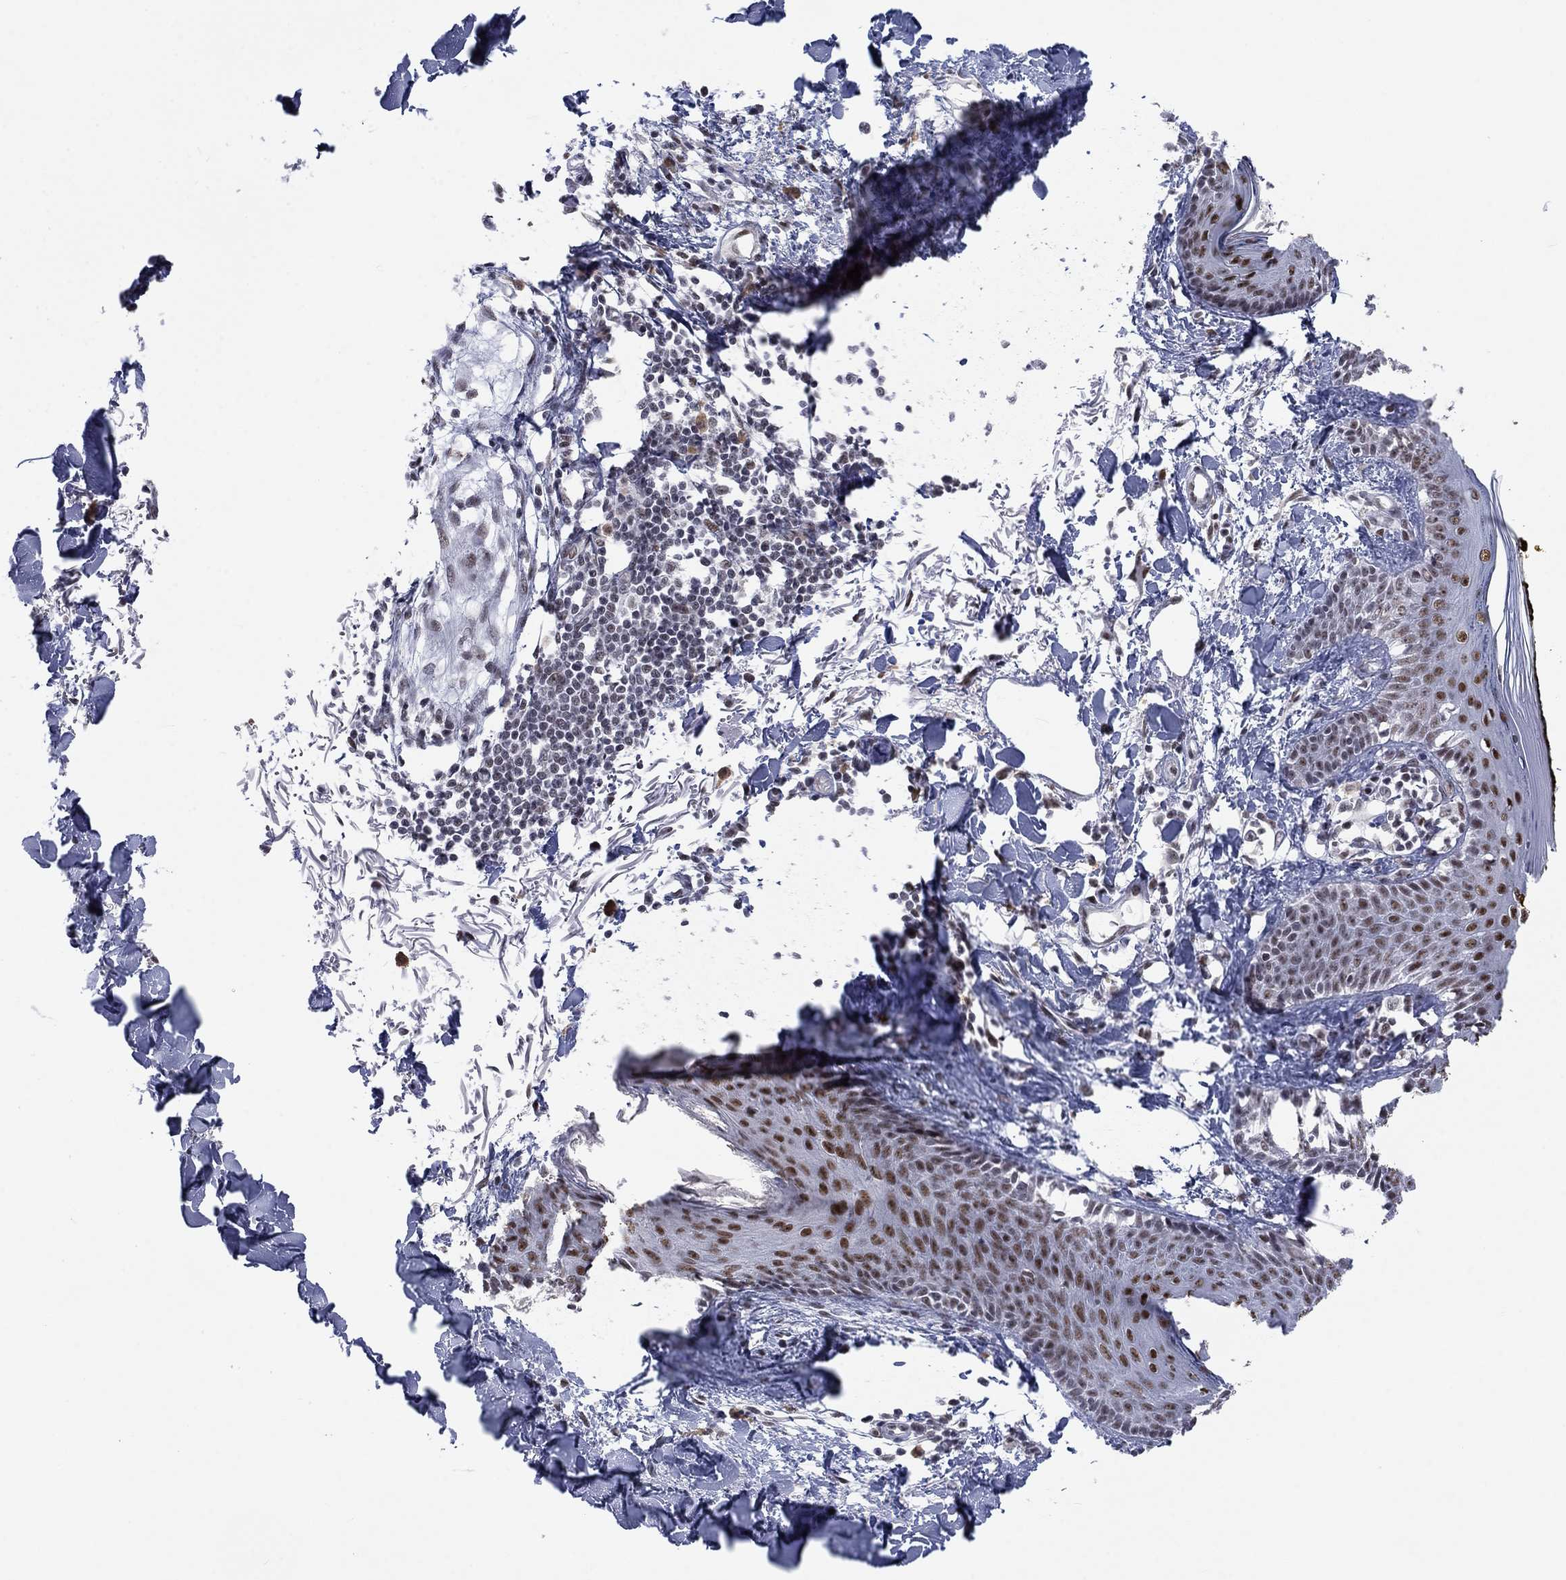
{"staining": {"intensity": "negative", "quantity": "none", "location": "none"}, "tissue": "skin", "cell_type": "Fibroblasts", "image_type": "normal", "snomed": [{"axis": "morphology", "description": "Normal tissue, NOS"}, {"axis": "topography", "description": "Skin"}], "caption": "An immunohistochemistry (IHC) histopathology image of benign skin is shown. There is no staining in fibroblasts of skin.", "gene": "FYTTD1", "patient": {"sex": "male", "age": 76}}